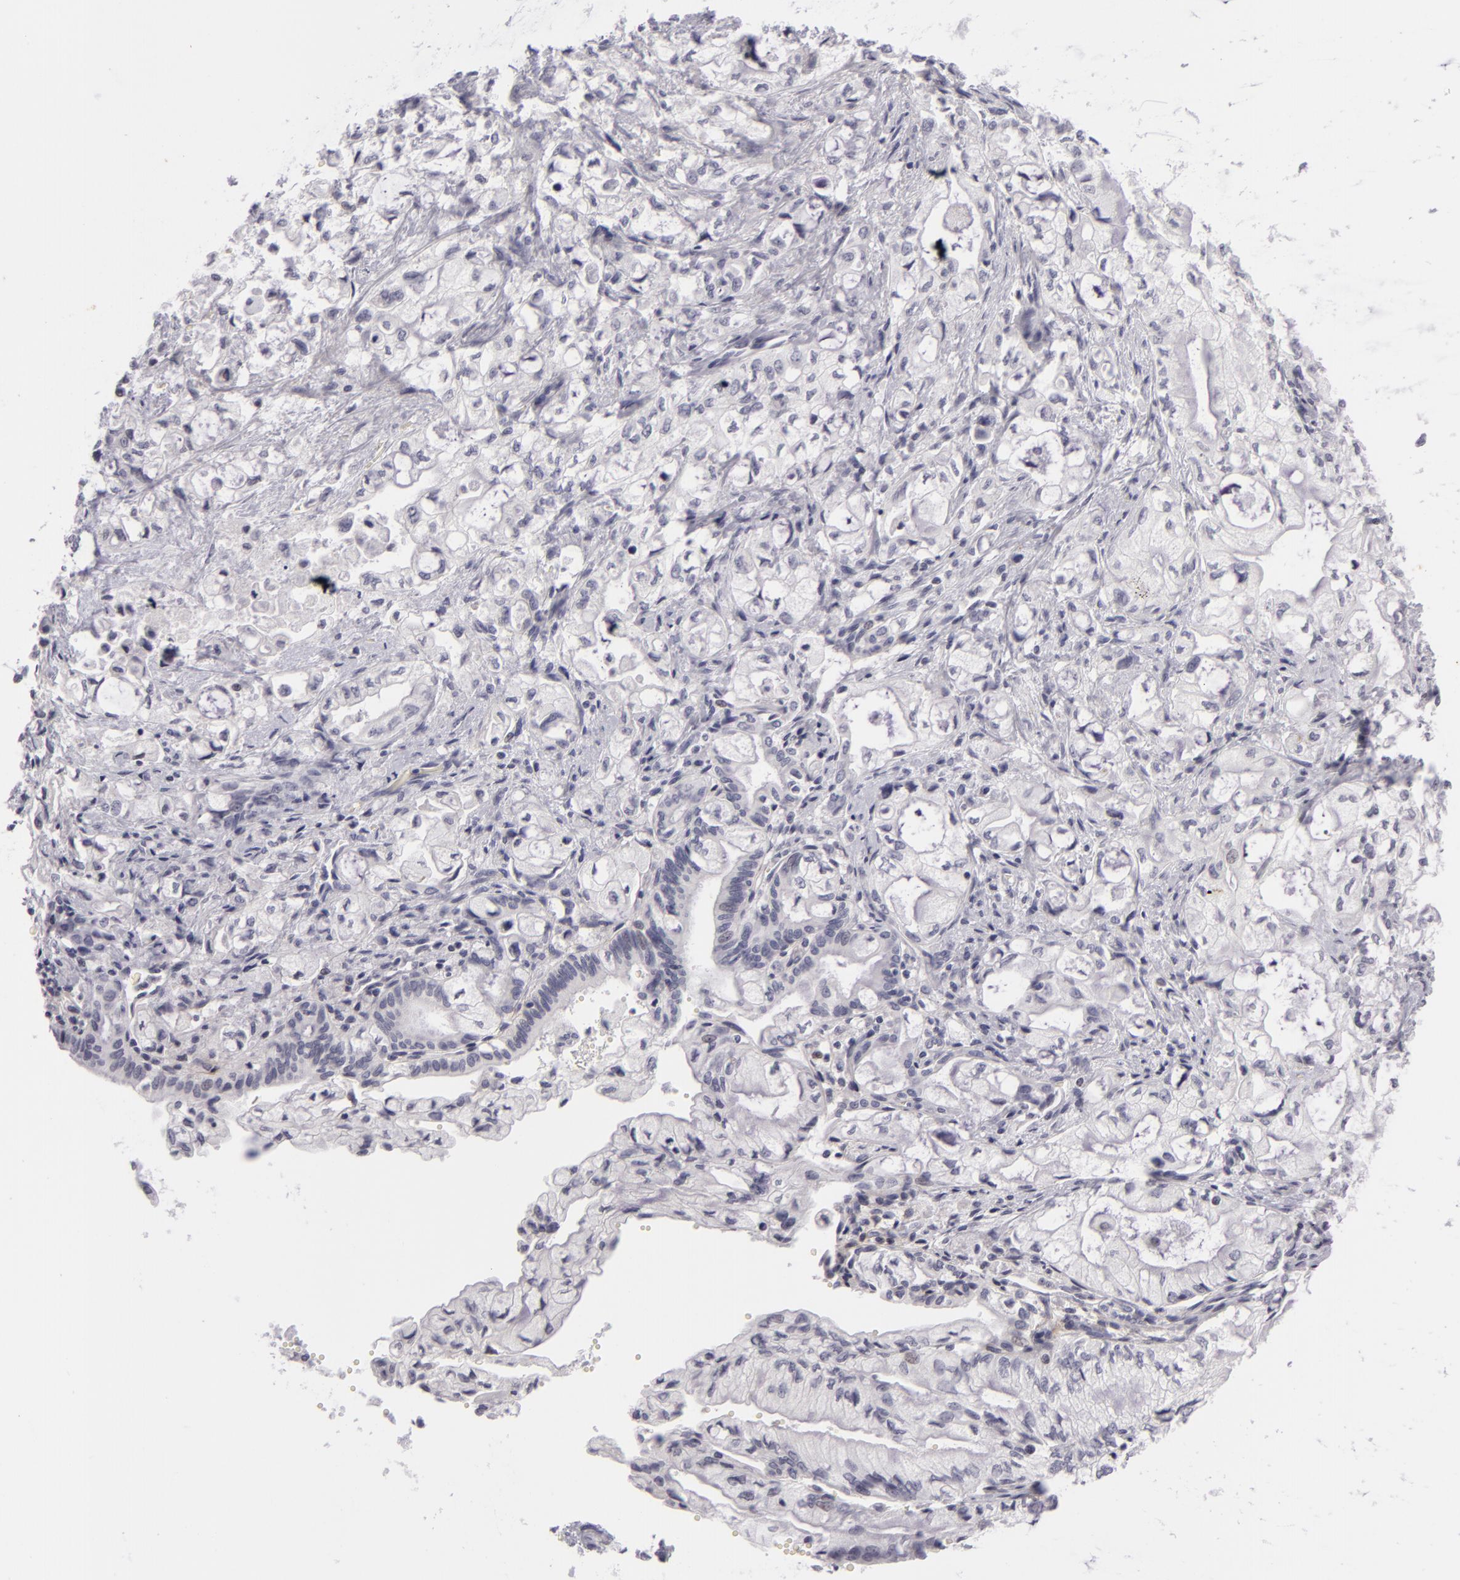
{"staining": {"intensity": "negative", "quantity": "none", "location": "none"}, "tissue": "pancreatic cancer", "cell_type": "Tumor cells", "image_type": "cancer", "snomed": [{"axis": "morphology", "description": "Adenocarcinoma, NOS"}, {"axis": "topography", "description": "Pancreas"}], "caption": "Immunohistochemistry micrograph of adenocarcinoma (pancreatic) stained for a protein (brown), which reveals no positivity in tumor cells. Nuclei are stained in blue.", "gene": "NLGN4X", "patient": {"sex": "male", "age": 79}}